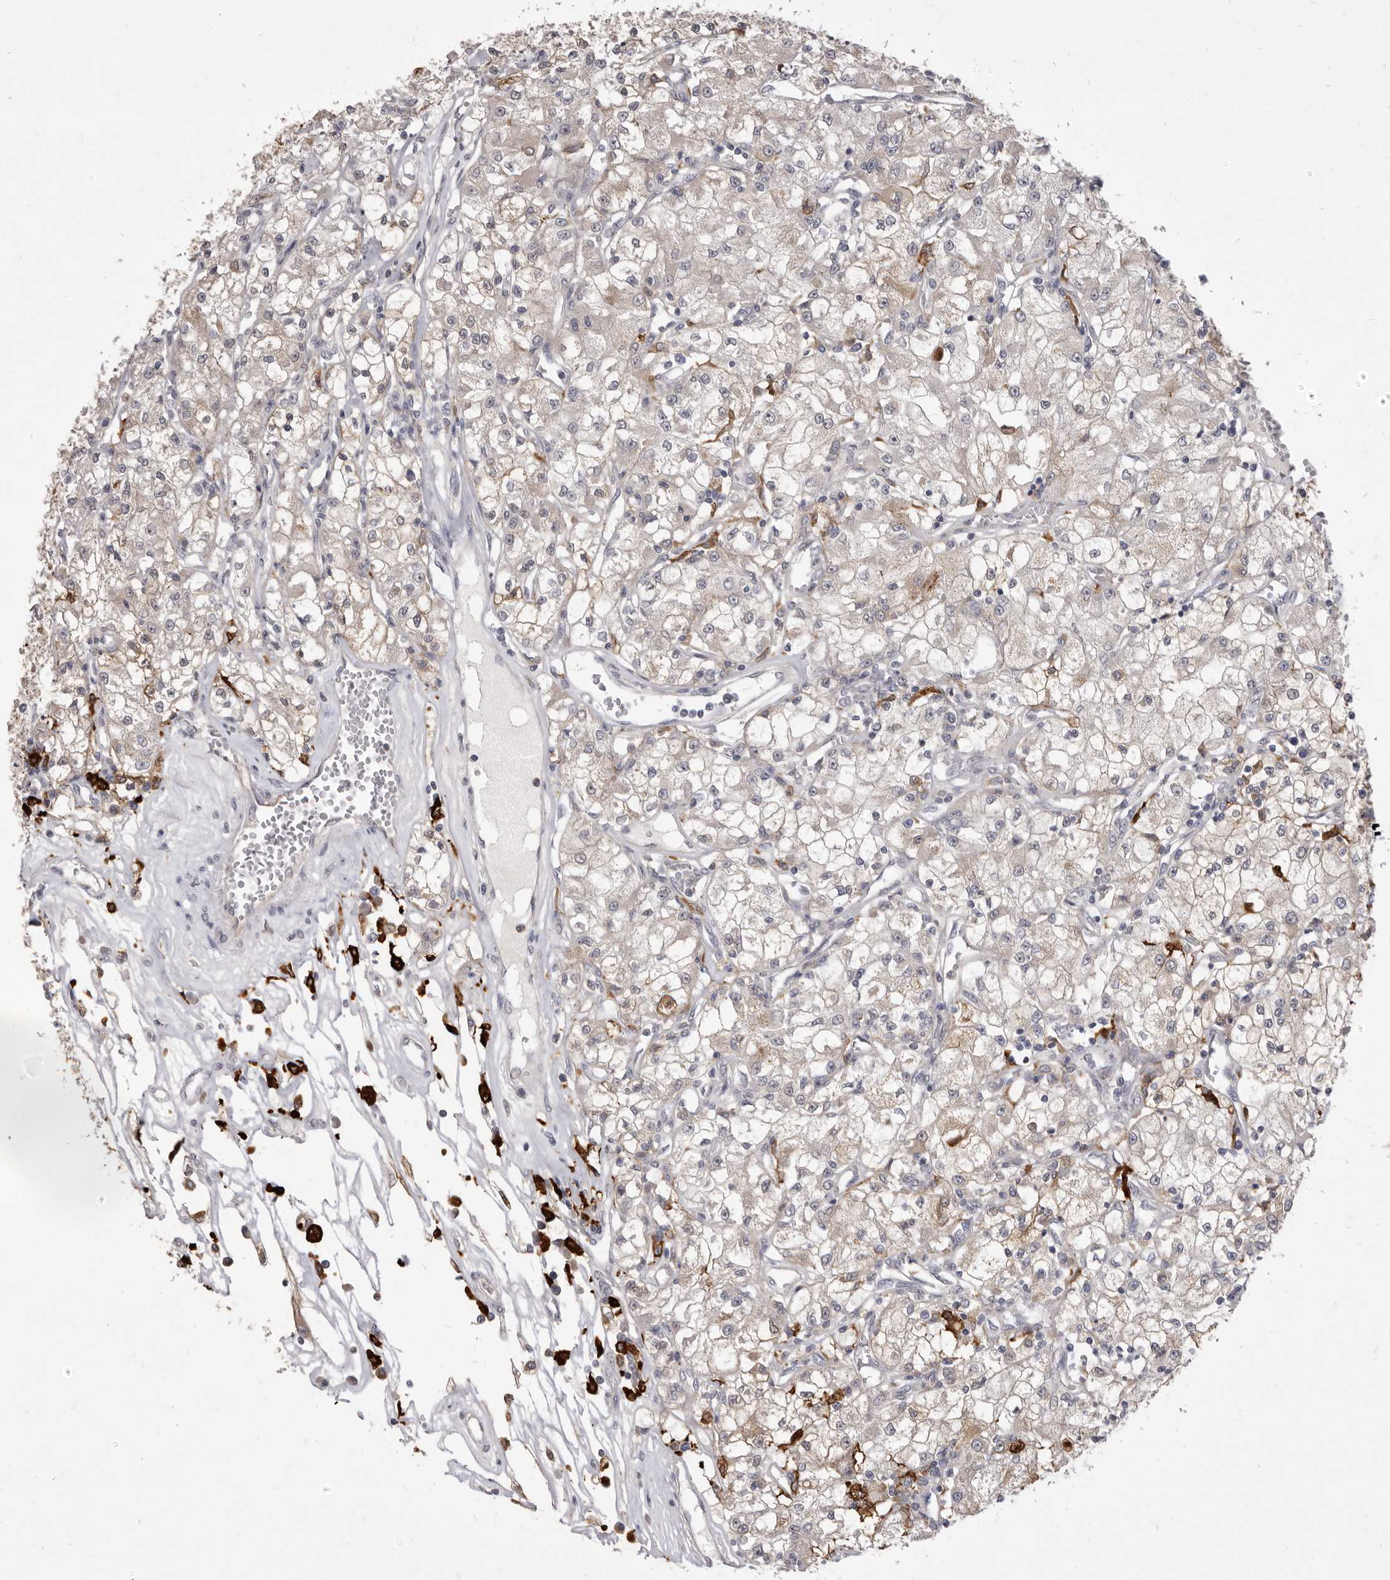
{"staining": {"intensity": "weak", "quantity": "<25%", "location": "cytoplasmic/membranous"}, "tissue": "renal cancer", "cell_type": "Tumor cells", "image_type": "cancer", "snomed": [{"axis": "morphology", "description": "Adenocarcinoma, NOS"}, {"axis": "topography", "description": "Kidney"}], "caption": "This is an immunohistochemistry (IHC) photomicrograph of adenocarcinoma (renal). There is no expression in tumor cells.", "gene": "VPS45", "patient": {"sex": "female", "age": 59}}